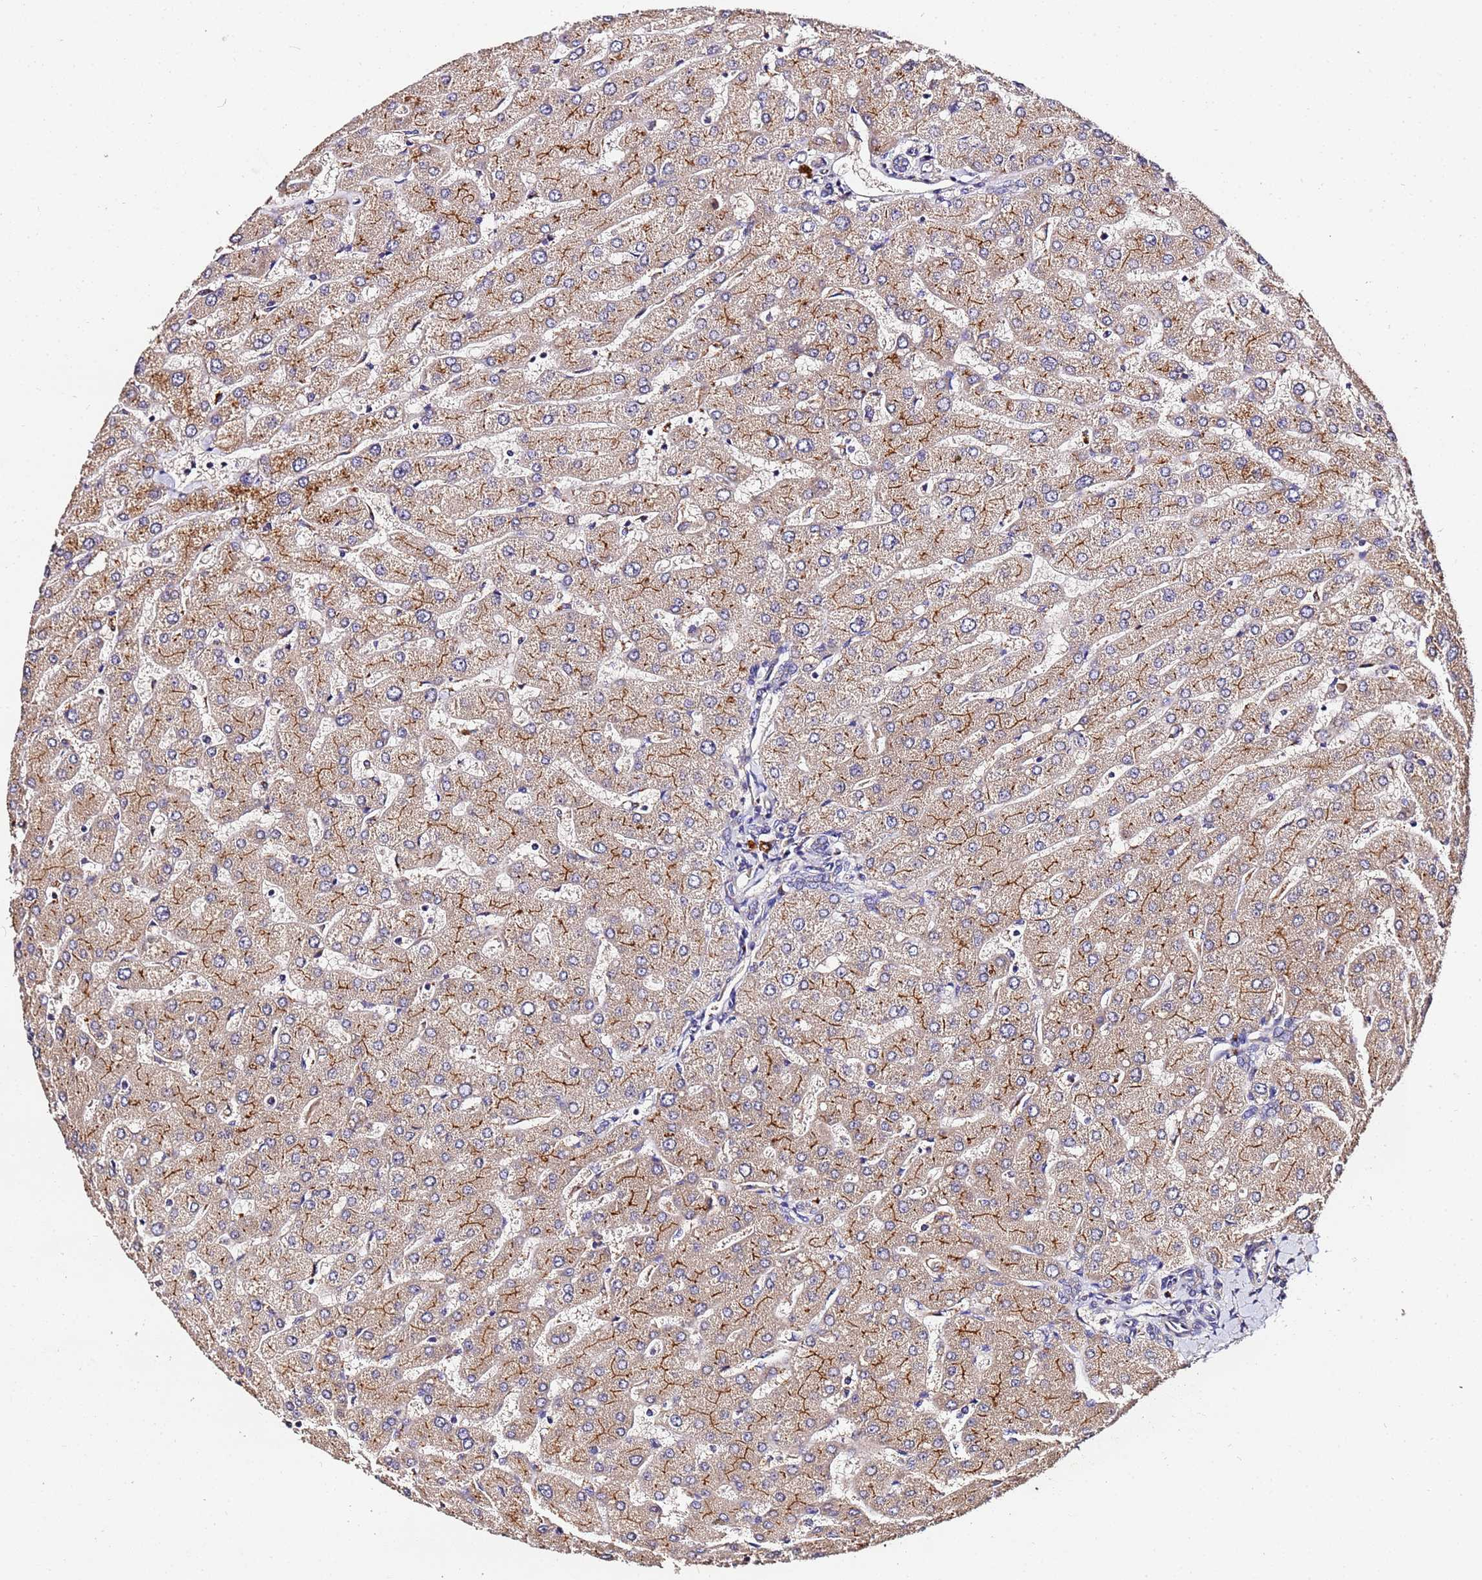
{"staining": {"intensity": "negative", "quantity": "none", "location": "none"}, "tissue": "liver", "cell_type": "Cholangiocytes", "image_type": "normal", "snomed": [{"axis": "morphology", "description": "Normal tissue, NOS"}, {"axis": "topography", "description": "Liver"}], "caption": "Immunohistochemical staining of unremarkable liver shows no significant expression in cholangiocytes.", "gene": "MTERF1", "patient": {"sex": "male", "age": 55}}